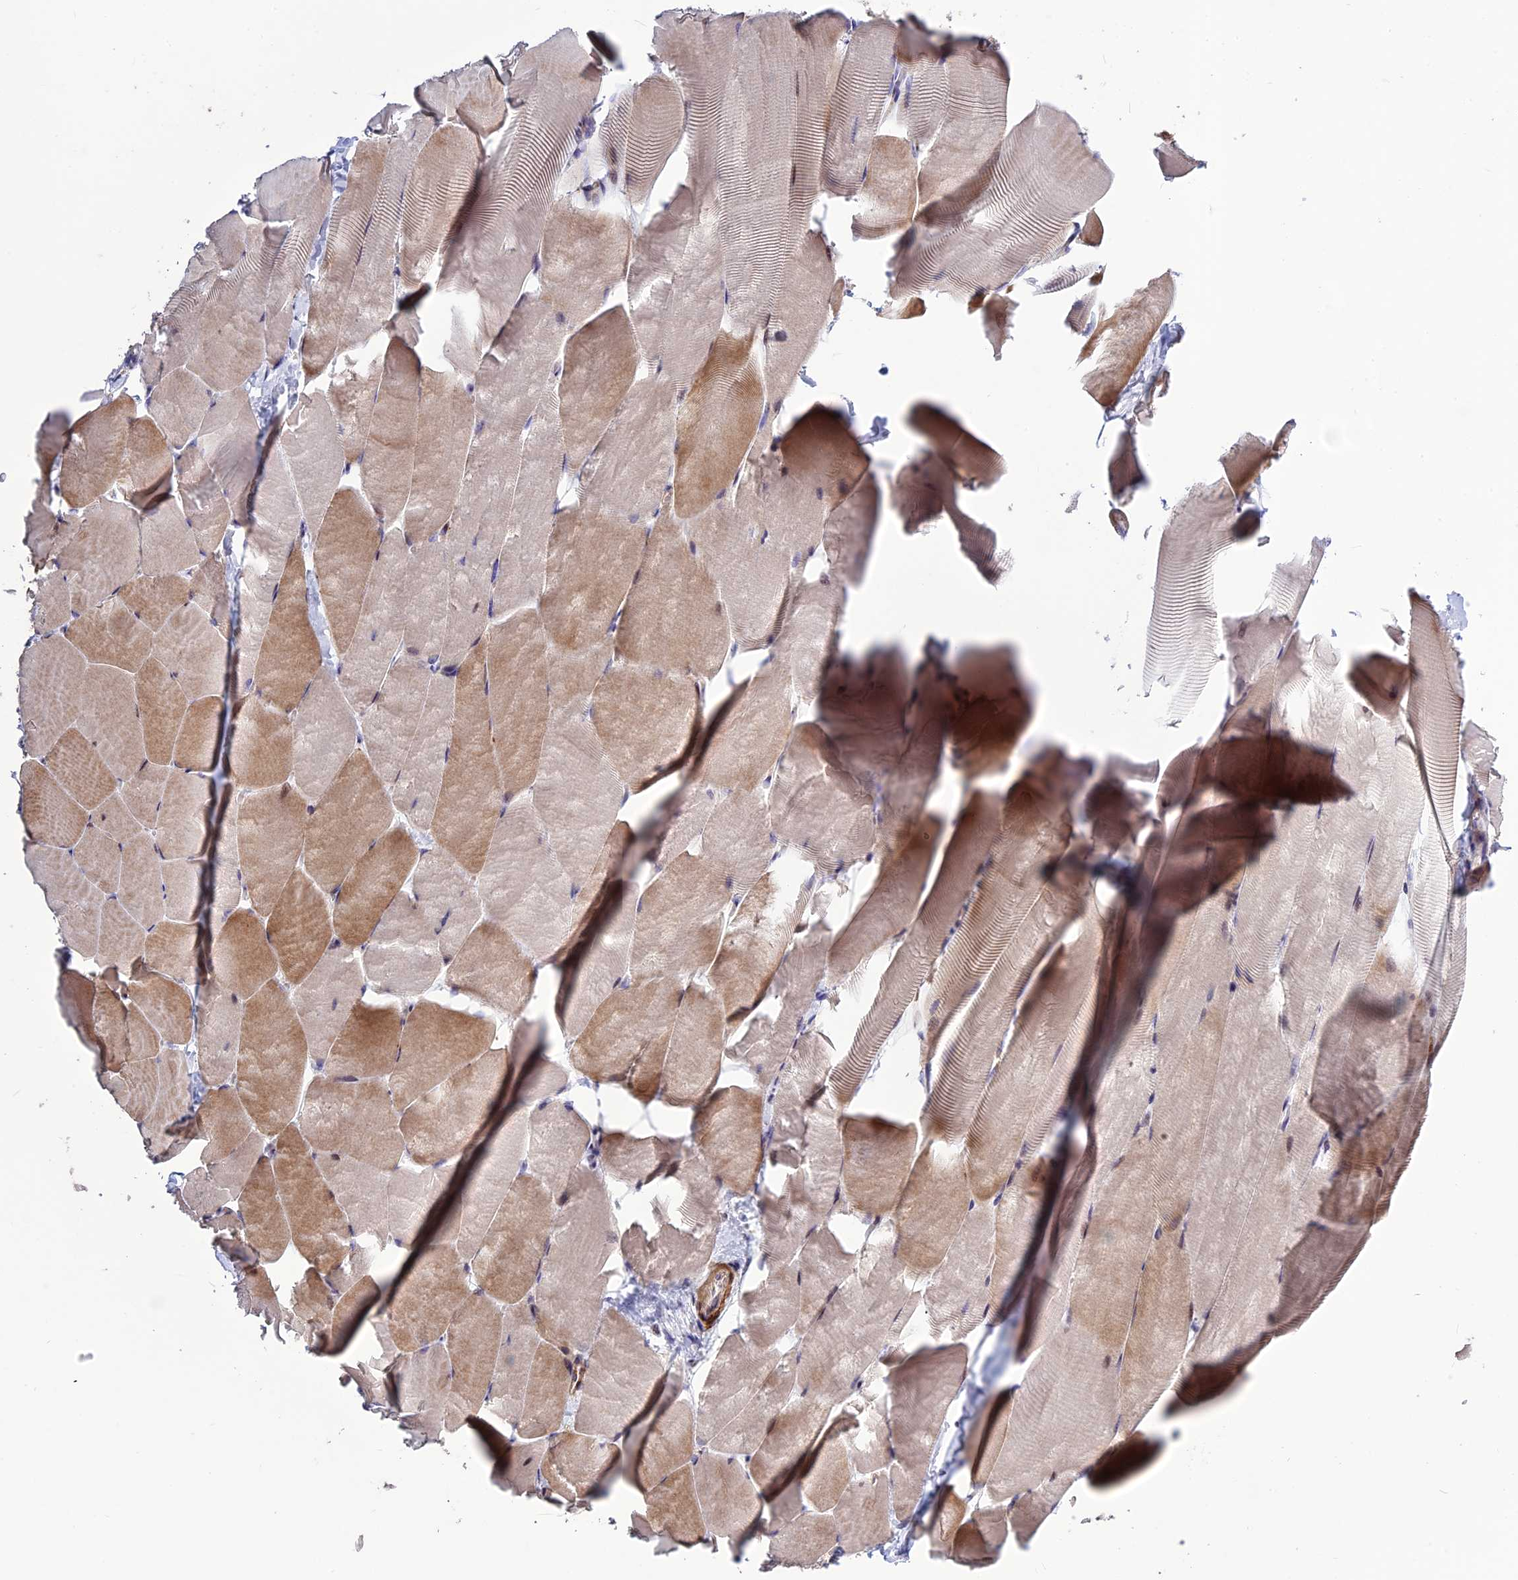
{"staining": {"intensity": "moderate", "quantity": "<25%", "location": "cytoplasmic/membranous"}, "tissue": "skeletal muscle", "cell_type": "Myocytes", "image_type": "normal", "snomed": [{"axis": "morphology", "description": "Normal tissue, NOS"}, {"axis": "topography", "description": "Skeletal muscle"}], "caption": "Protein expression analysis of unremarkable skeletal muscle displays moderate cytoplasmic/membranous expression in approximately <25% of myocytes. (DAB (3,3'-diaminobenzidine) IHC with brightfield microscopy, high magnification).", "gene": "SPG21", "patient": {"sex": "male", "age": 25}}